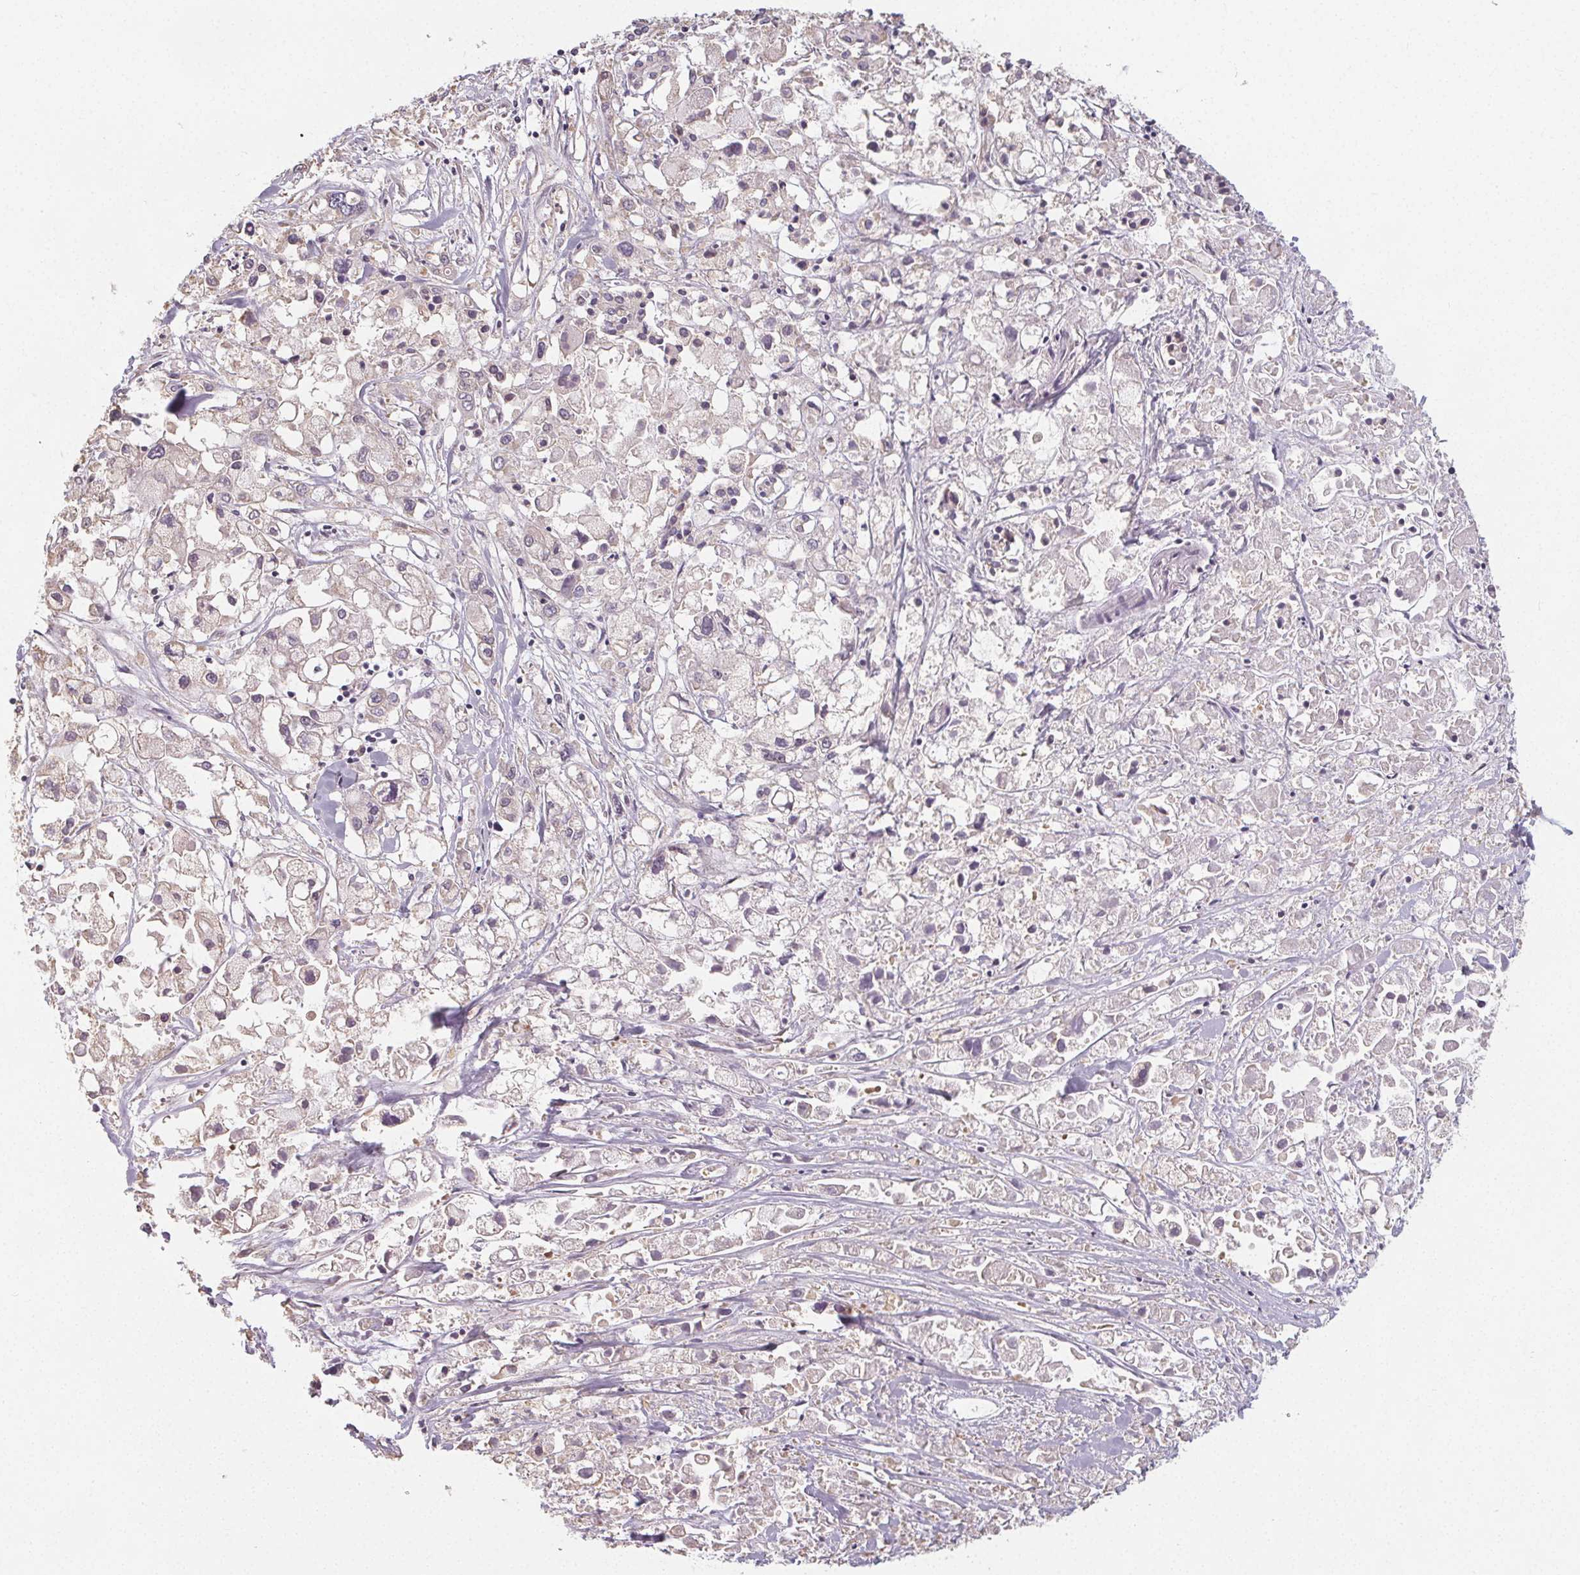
{"staining": {"intensity": "negative", "quantity": "none", "location": "none"}, "tissue": "pancreatic cancer", "cell_type": "Tumor cells", "image_type": "cancer", "snomed": [{"axis": "morphology", "description": "Adenocarcinoma, NOS"}, {"axis": "topography", "description": "Pancreas"}], "caption": "Immunohistochemistry histopathology image of pancreatic cancer stained for a protein (brown), which shows no positivity in tumor cells.", "gene": "SLC26A2", "patient": {"sex": "male", "age": 71}}